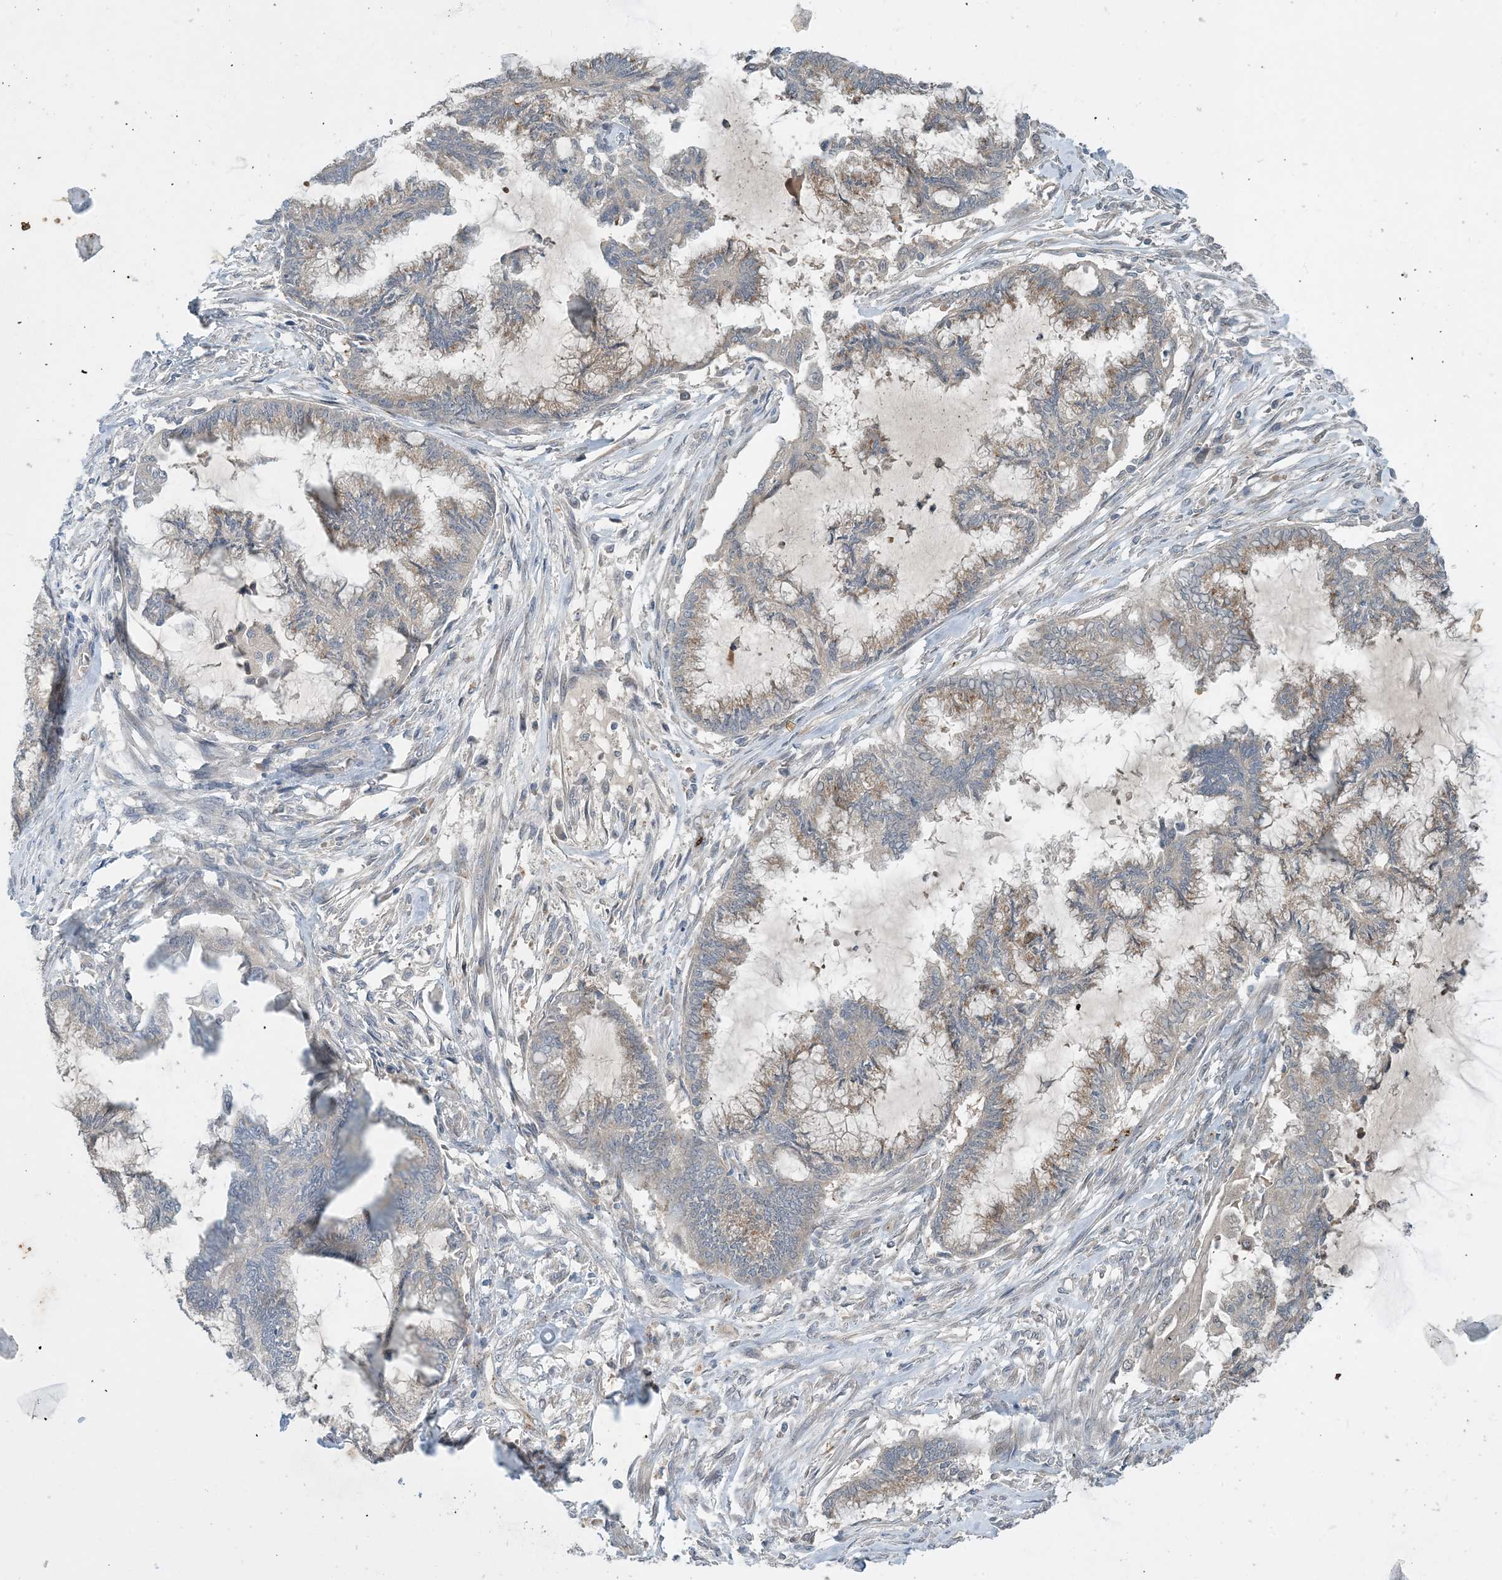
{"staining": {"intensity": "weak", "quantity": "<25%", "location": "cytoplasmic/membranous"}, "tissue": "endometrial cancer", "cell_type": "Tumor cells", "image_type": "cancer", "snomed": [{"axis": "morphology", "description": "Adenocarcinoma, NOS"}, {"axis": "topography", "description": "Endometrium"}], "caption": "A micrograph of human endometrial cancer (adenocarcinoma) is negative for staining in tumor cells.", "gene": "TINAG", "patient": {"sex": "female", "age": 86}}